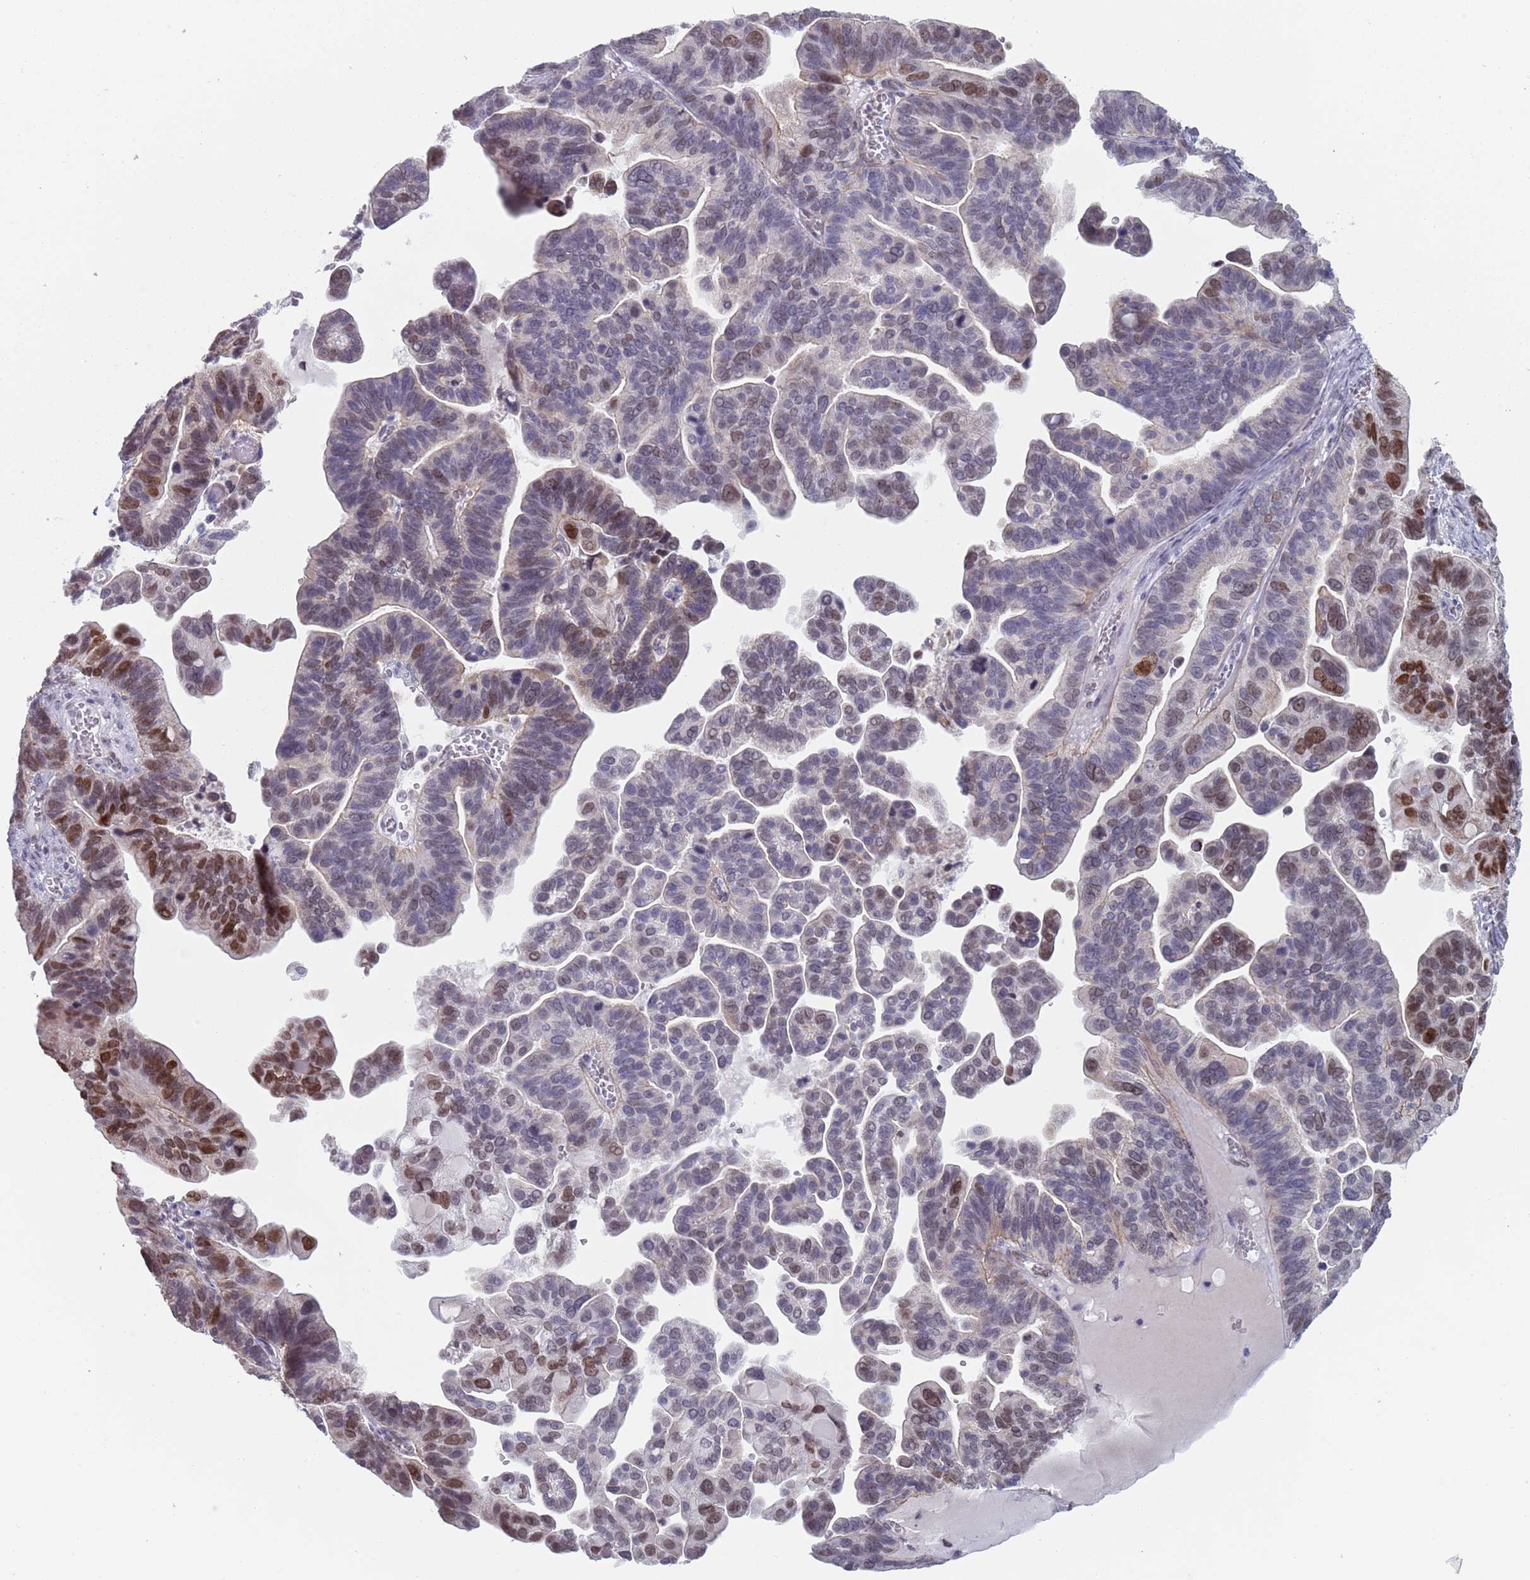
{"staining": {"intensity": "moderate", "quantity": "<25%", "location": "nuclear"}, "tissue": "ovarian cancer", "cell_type": "Tumor cells", "image_type": "cancer", "snomed": [{"axis": "morphology", "description": "Cystadenocarcinoma, serous, NOS"}, {"axis": "topography", "description": "Ovary"}], "caption": "Immunohistochemistry (IHC) histopathology image of neoplastic tissue: human ovarian cancer stained using immunohistochemistry (IHC) exhibits low levels of moderate protein expression localized specifically in the nuclear of tumor cells, appearing as a nuclear brown color.", "gene": "MFSD12", "patient": {"sex": "female", "age": 56}}